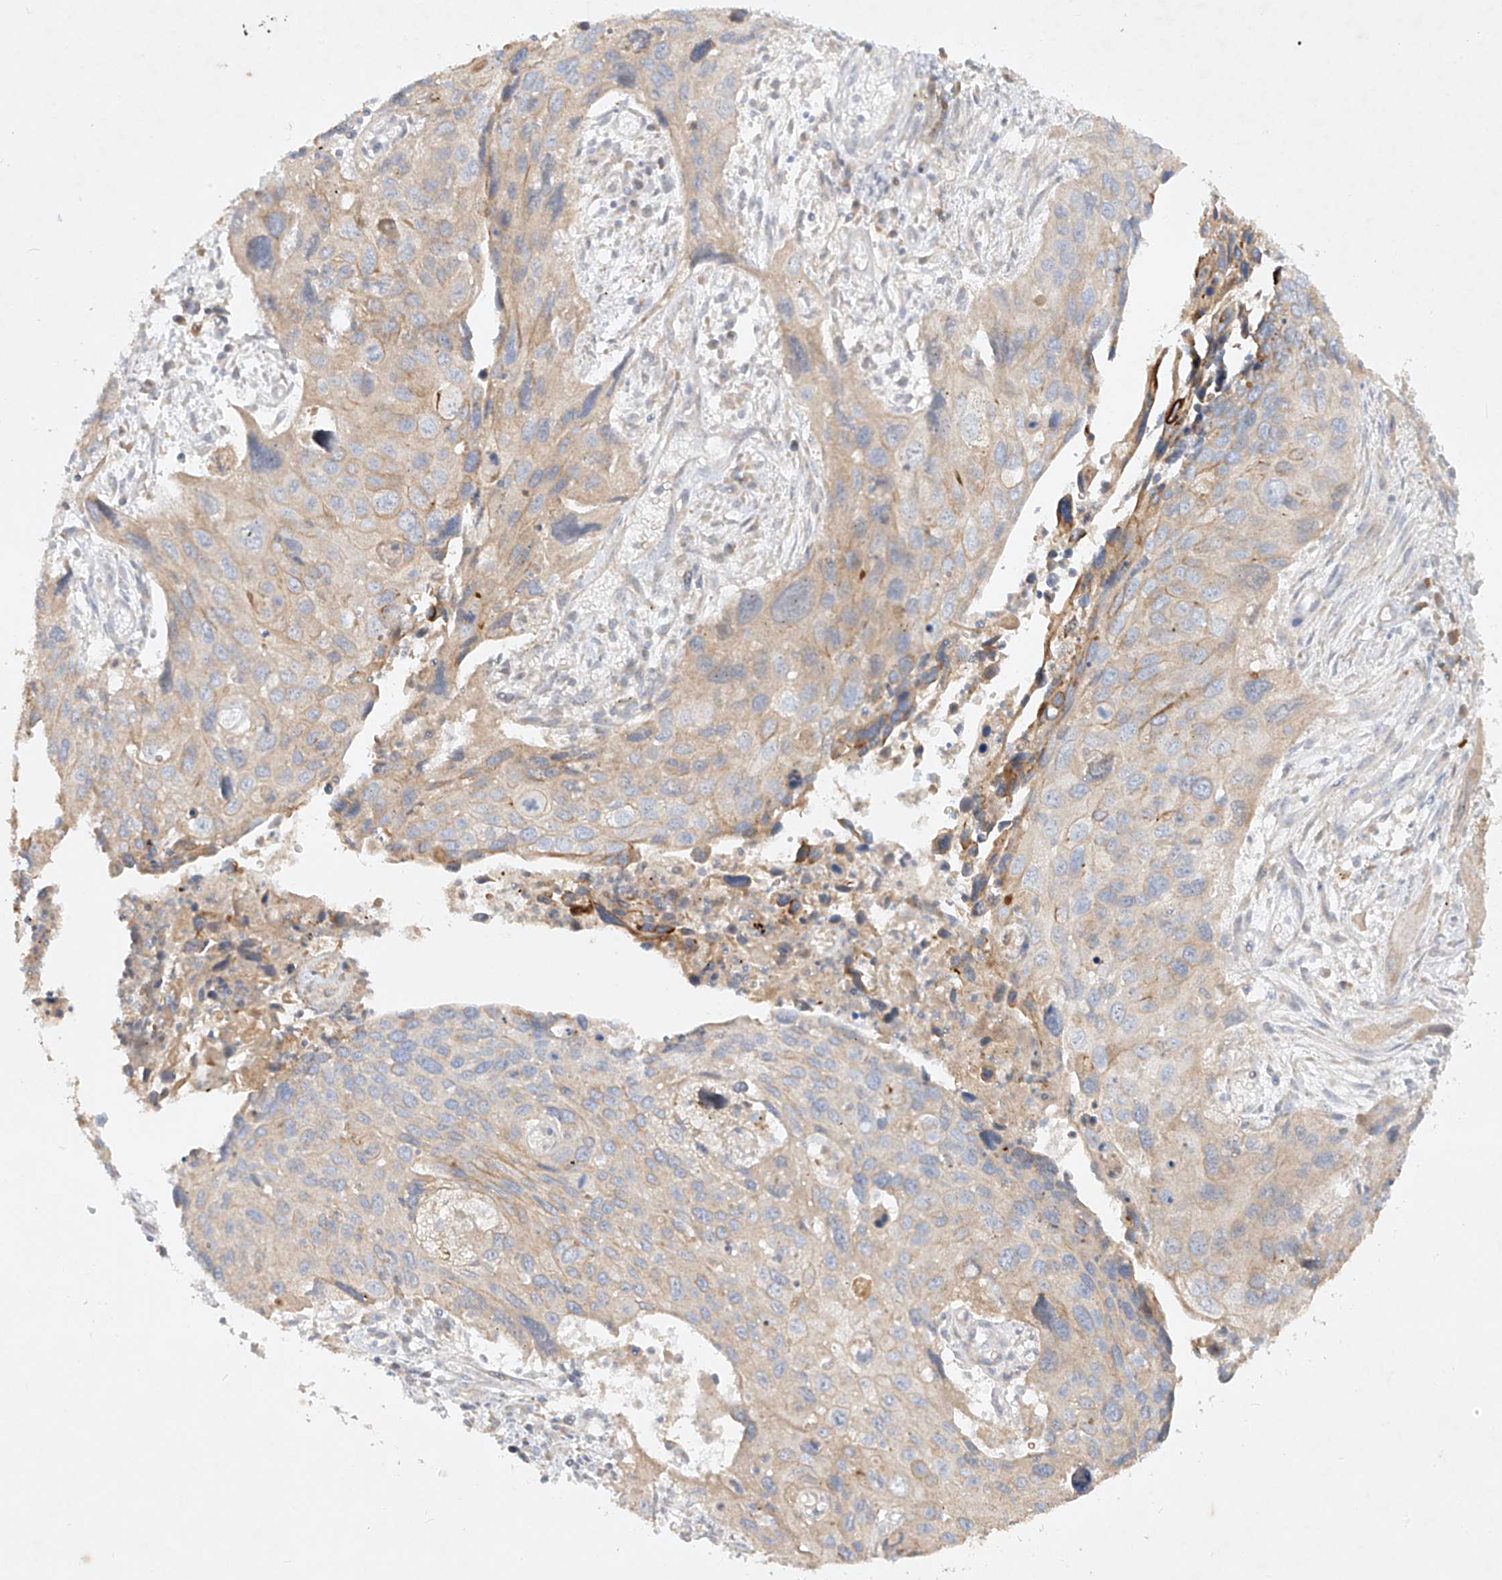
{"staining": {"intensity": "moderate", "quantity": "<25%", "location": "cytoplasmic/membranous"}, "tissue": "cervical cancer", "cell_type": "Tumor cells", "image_type": "cancer", "snomed": [{"axis": "morphology", "description": "Squamous cell carcinoma, NOS"}, {"axis": "topography", "description": "Cervix"}], "caption": "Tumor cells demonstrate moderate cytoplasmic/membranous expression in about <25% of cells in cervical cancer (squamous cell carcinoma). (DAB IHC, brown staining for protein, blue staining for nuclei).", "gene": "KPNA7", "patient": {"sex": "female", "age": 55}}